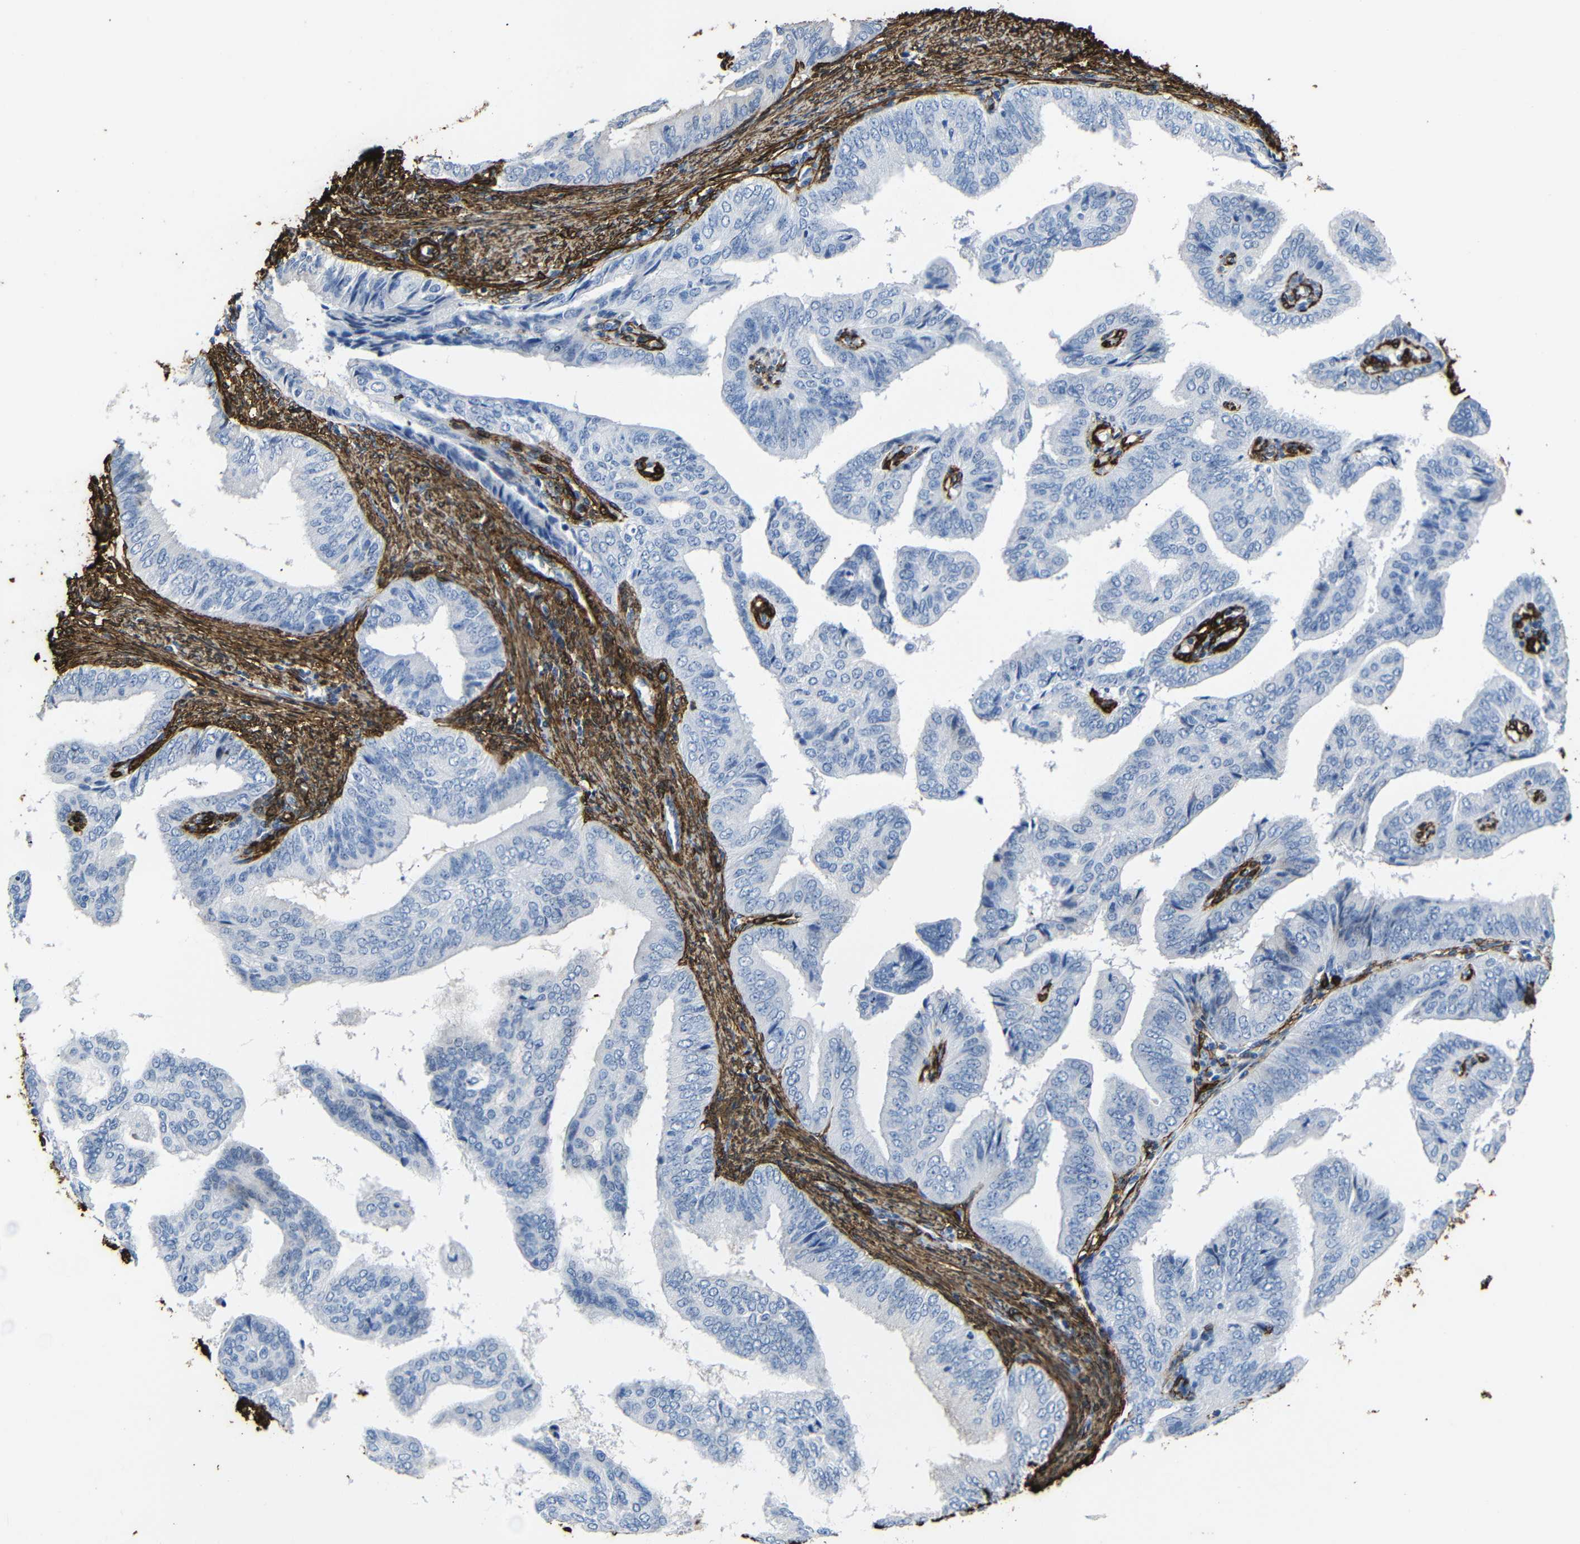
{"staining": {"intensity": "negative", "quantity": "none", "location": "none"}, "tissue": "endometrial cancer", "cell_type": "Tumor cells", "image_type": "cancer", "snomed": [{"axis": "morphology", "description": "Adenocarcinoma, NOS"}, {"axis": "topography", "description": "Endometrium"}], "caption": "The immunohistochemistry (IHC) image has no significant staining in tumor cells of endometrial adenocarcinoma tissue.", "gene": "ACTA2", "patient": {"sex": "female", "age": 58}}